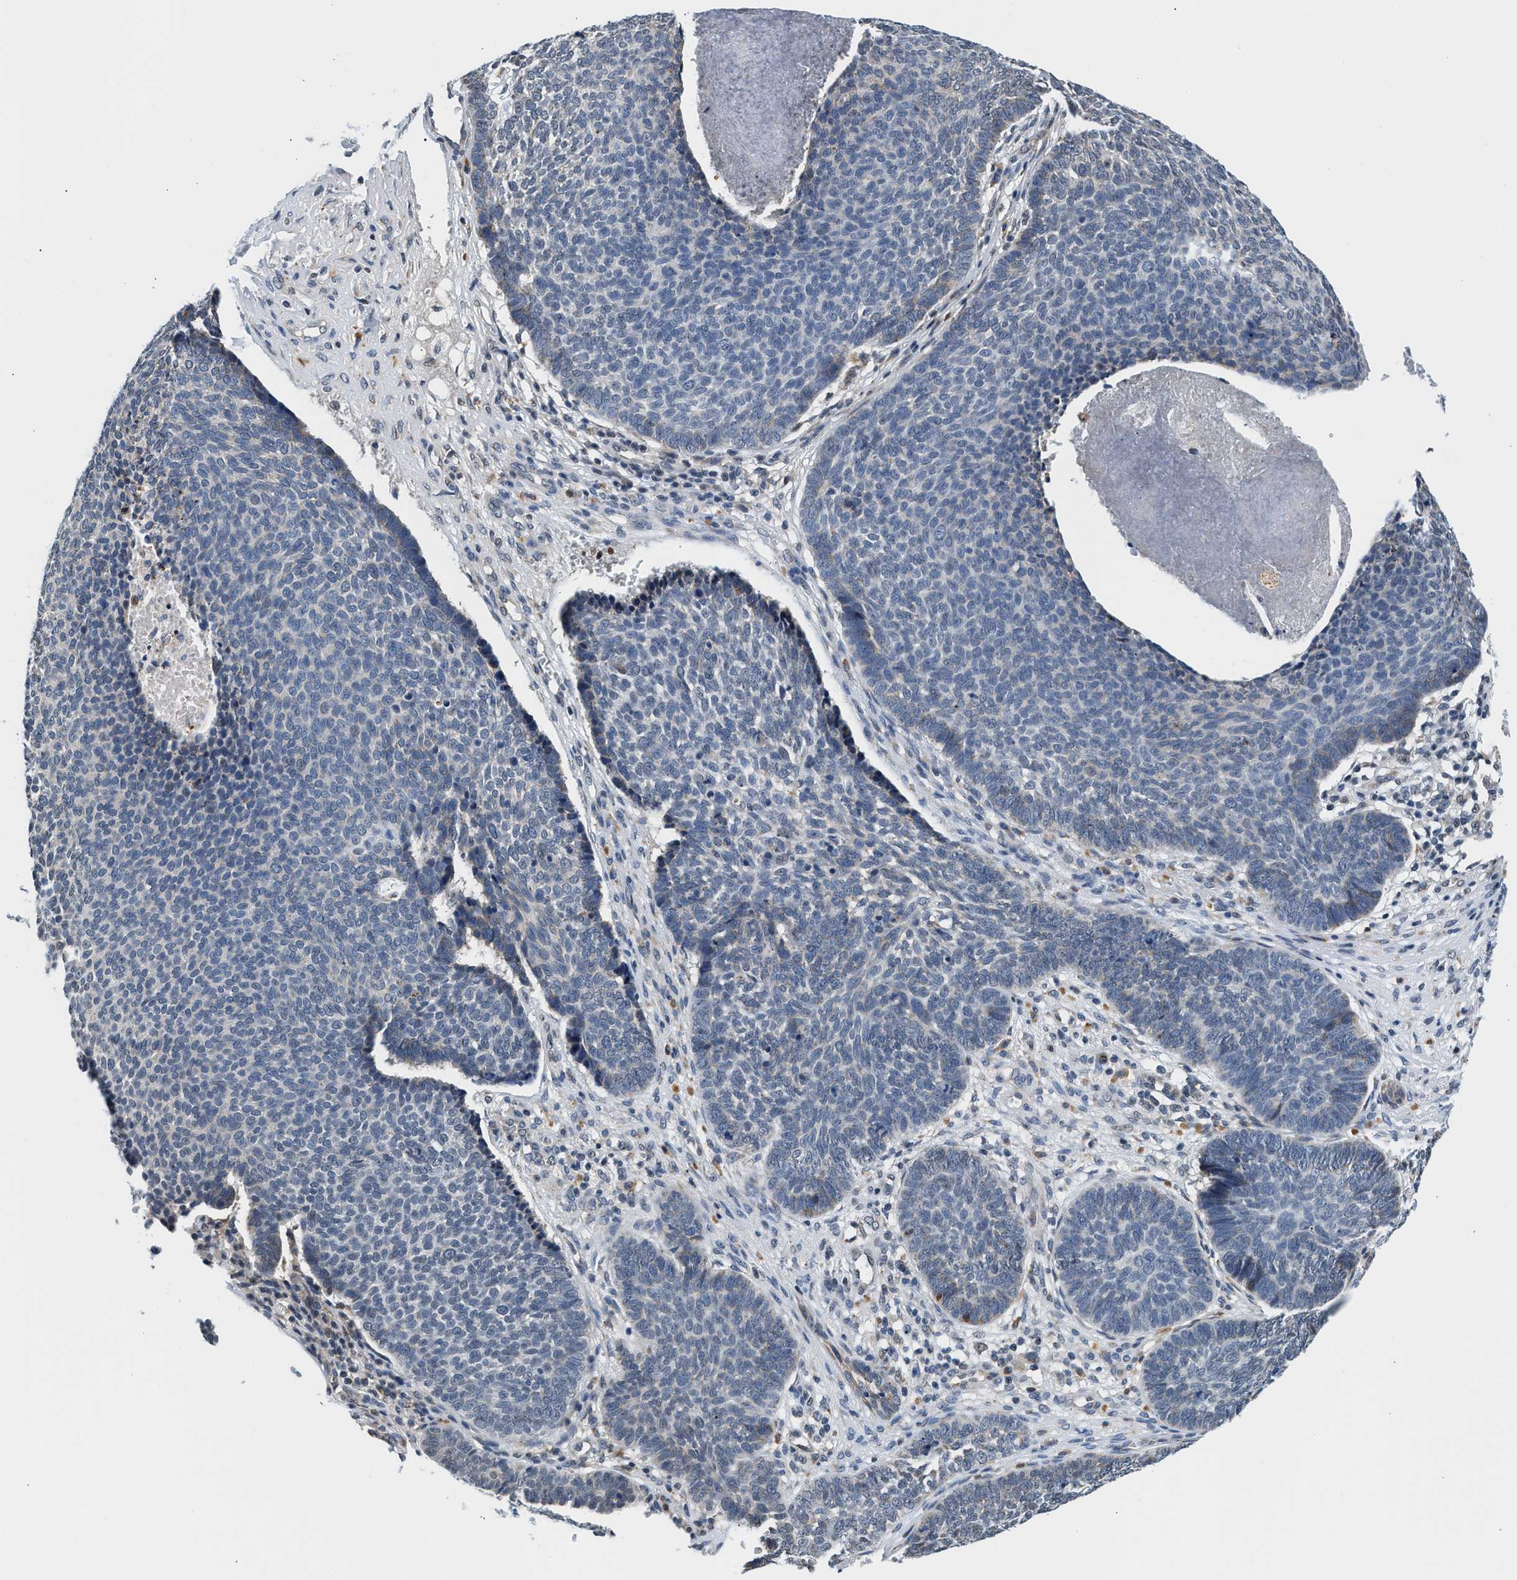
{"staining": {"intensity": "negative", "quantity": "none", "location": "none"}, "tissue": "skin cancer", "cell_type": "Tumor cells", "image_type": "cancer", "snomed": [{"axis": "morphology", "description": "Basal cell carcinoma"}, {"axis": "topography", "description": "Skin"}], "caption": "The micrograph displays no staining of tumor cells in skin cancer. (DAB (3,3'-diaminobenzidine) immunohistochemistry with hematoxylin counter stain).", "gene": "KCNMB2", "patient": {"sex": "male", "age": 84}}